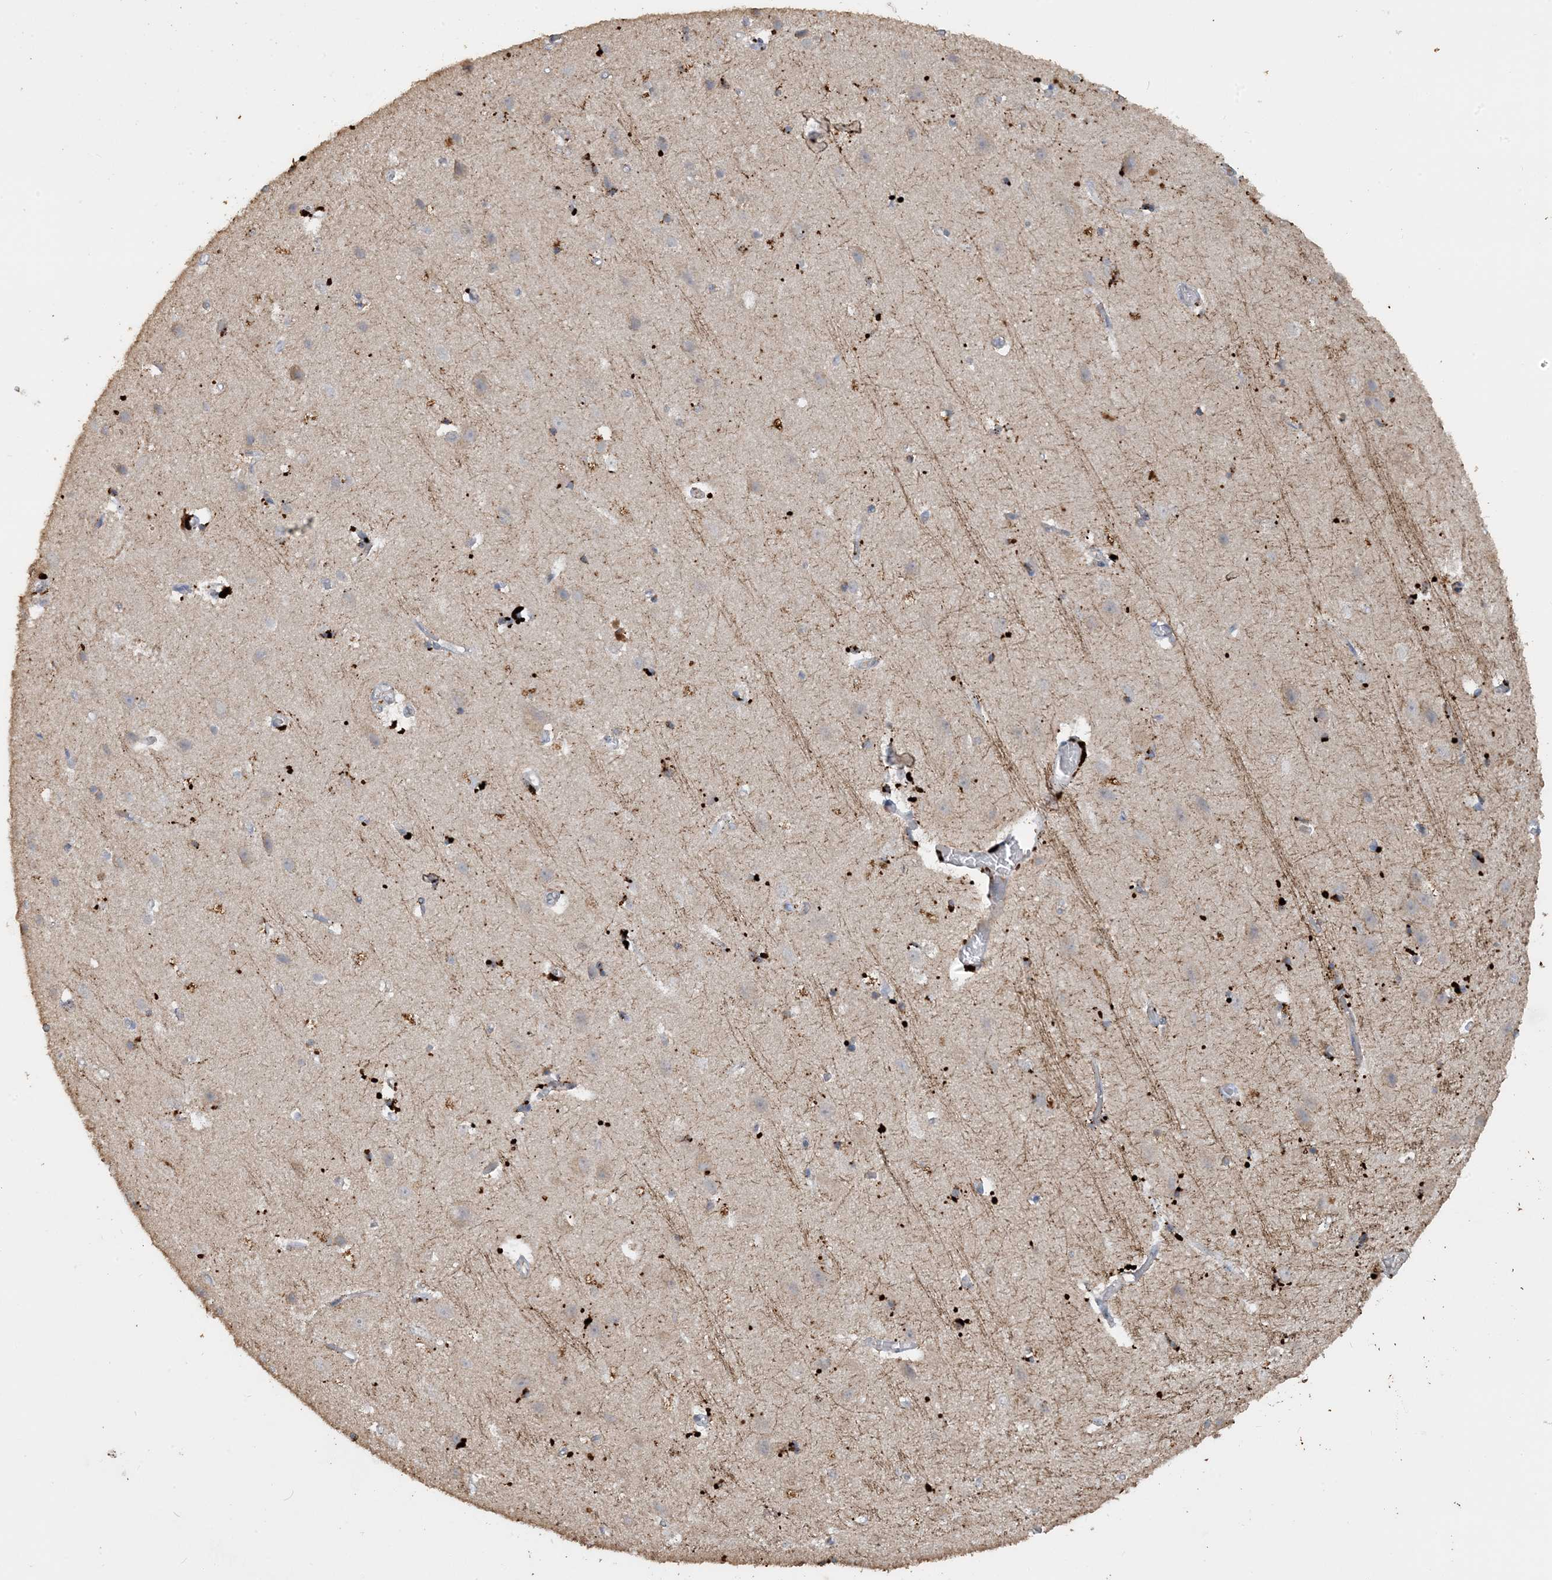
{"staining": {"intensity": "strong", "quantity": "25%-75%", "location": "cytoplasmic/membranous"}, "tissue": "cerebral cortex", "cell_type": "Endothelial cells", "image_type": "normal", "snomed": [{"axis": "morphology", "description": "Normal tissue, NOS"}, {"axis": "topography", "description": "Cerebral cortex"}], "caption": "Cerebral cortex stained for a protein exhibits strong cytoplasmic/membranous positivity in endothelial cells. Using DAB (3,3'-diaminobenzidine) (brown) and hematoxylin (blue) stains, captured at high magnification using brightfield microscopy.", "gene": "SFMBT2", "patient": {"sex": "male", "age": 54}}